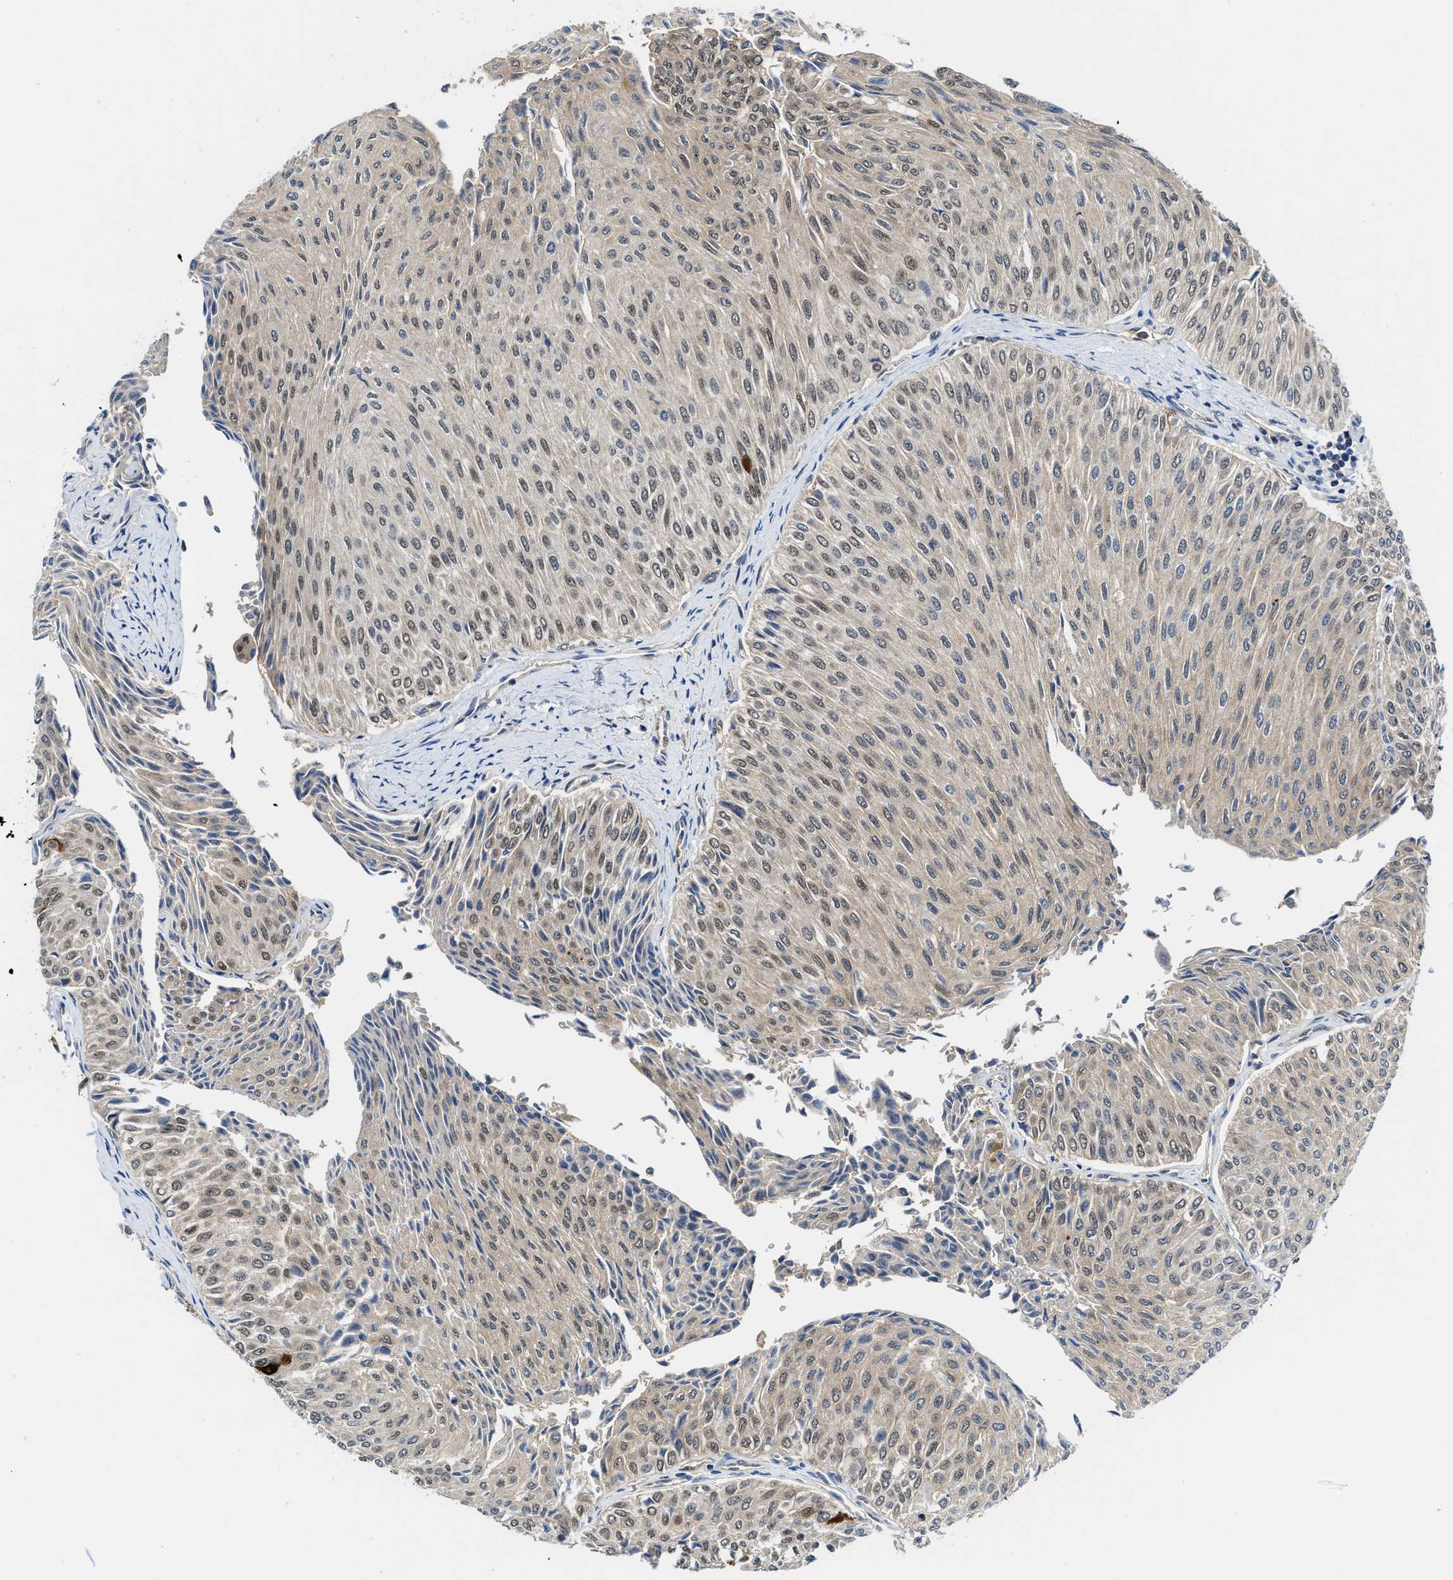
{"staining": {"intensity": "moderate", "quantity": "25%-75%", "location": "nuclear"}, "tissue": "urothelial cancer", "cell_type": "Tumor cells", "image_type": "cancer", "snomed": [{"axis": "morphology", "description": "Urothelial carcinoma, Low grade"}, {"axis": "topography", "description": "Urinary bladder"}], "caption": "Brown immunohistochemical staining in low-grade urothelial carcinoma demonstrates moderate nuclear positivity in approximately 25%-75% of tumor cells. The staining was performed using DAB (3,3'-diaminobenzidine), with brown indicating positive protein expression. Nuclei are stained blue with hematoxylin.", "gene": "LTA4H", "patient": {"sex": "male", "age": 78}}